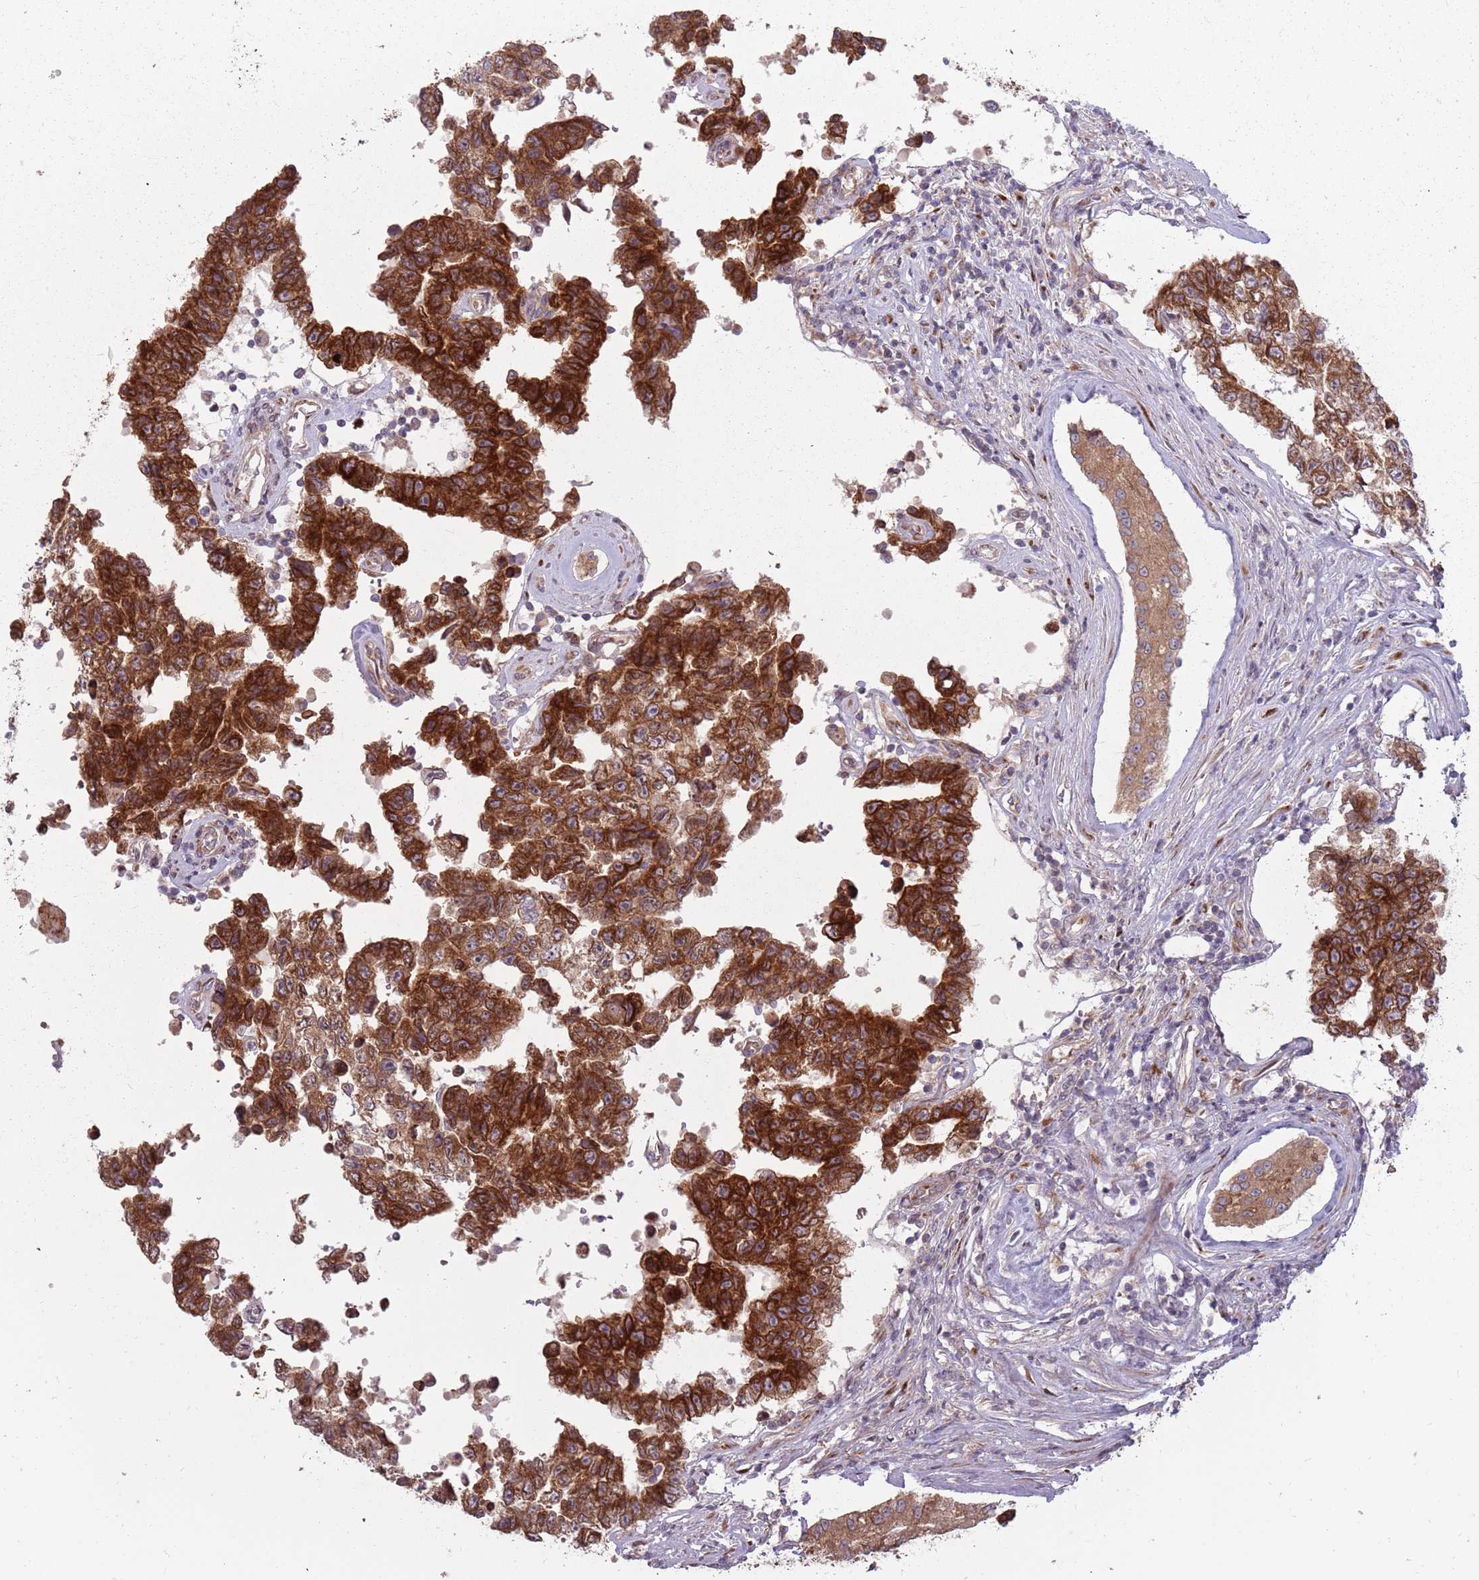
{"staining": {"intensity": "strong", "quantity": ">75%", "location": "cytoplasmic/membranous"}, "tissue": "testis cancer", "cell_type": "Tumor cells", "image_type": "cancer", "snomed": [{"axis": "morphology", "description": "Normal tissue, NOS"}, {"axis": "morphology", "description": "Carcinoma, Embryonal, NOS"}, {"axis": "topography", "description": "Testis"}, {"axis": "topography", "description": "Epididymis"}], "caption": "This photomicrograph demonstrates testis embryonal carcinoma stained with IHC to label a protein in brown. The cytoplasmic/membranous of tumor cells show strong positivity for the protein. Nuclei are counter-stained blue.", "gene": "PLD6", "patient": {"sex": "male", "age": 25}}